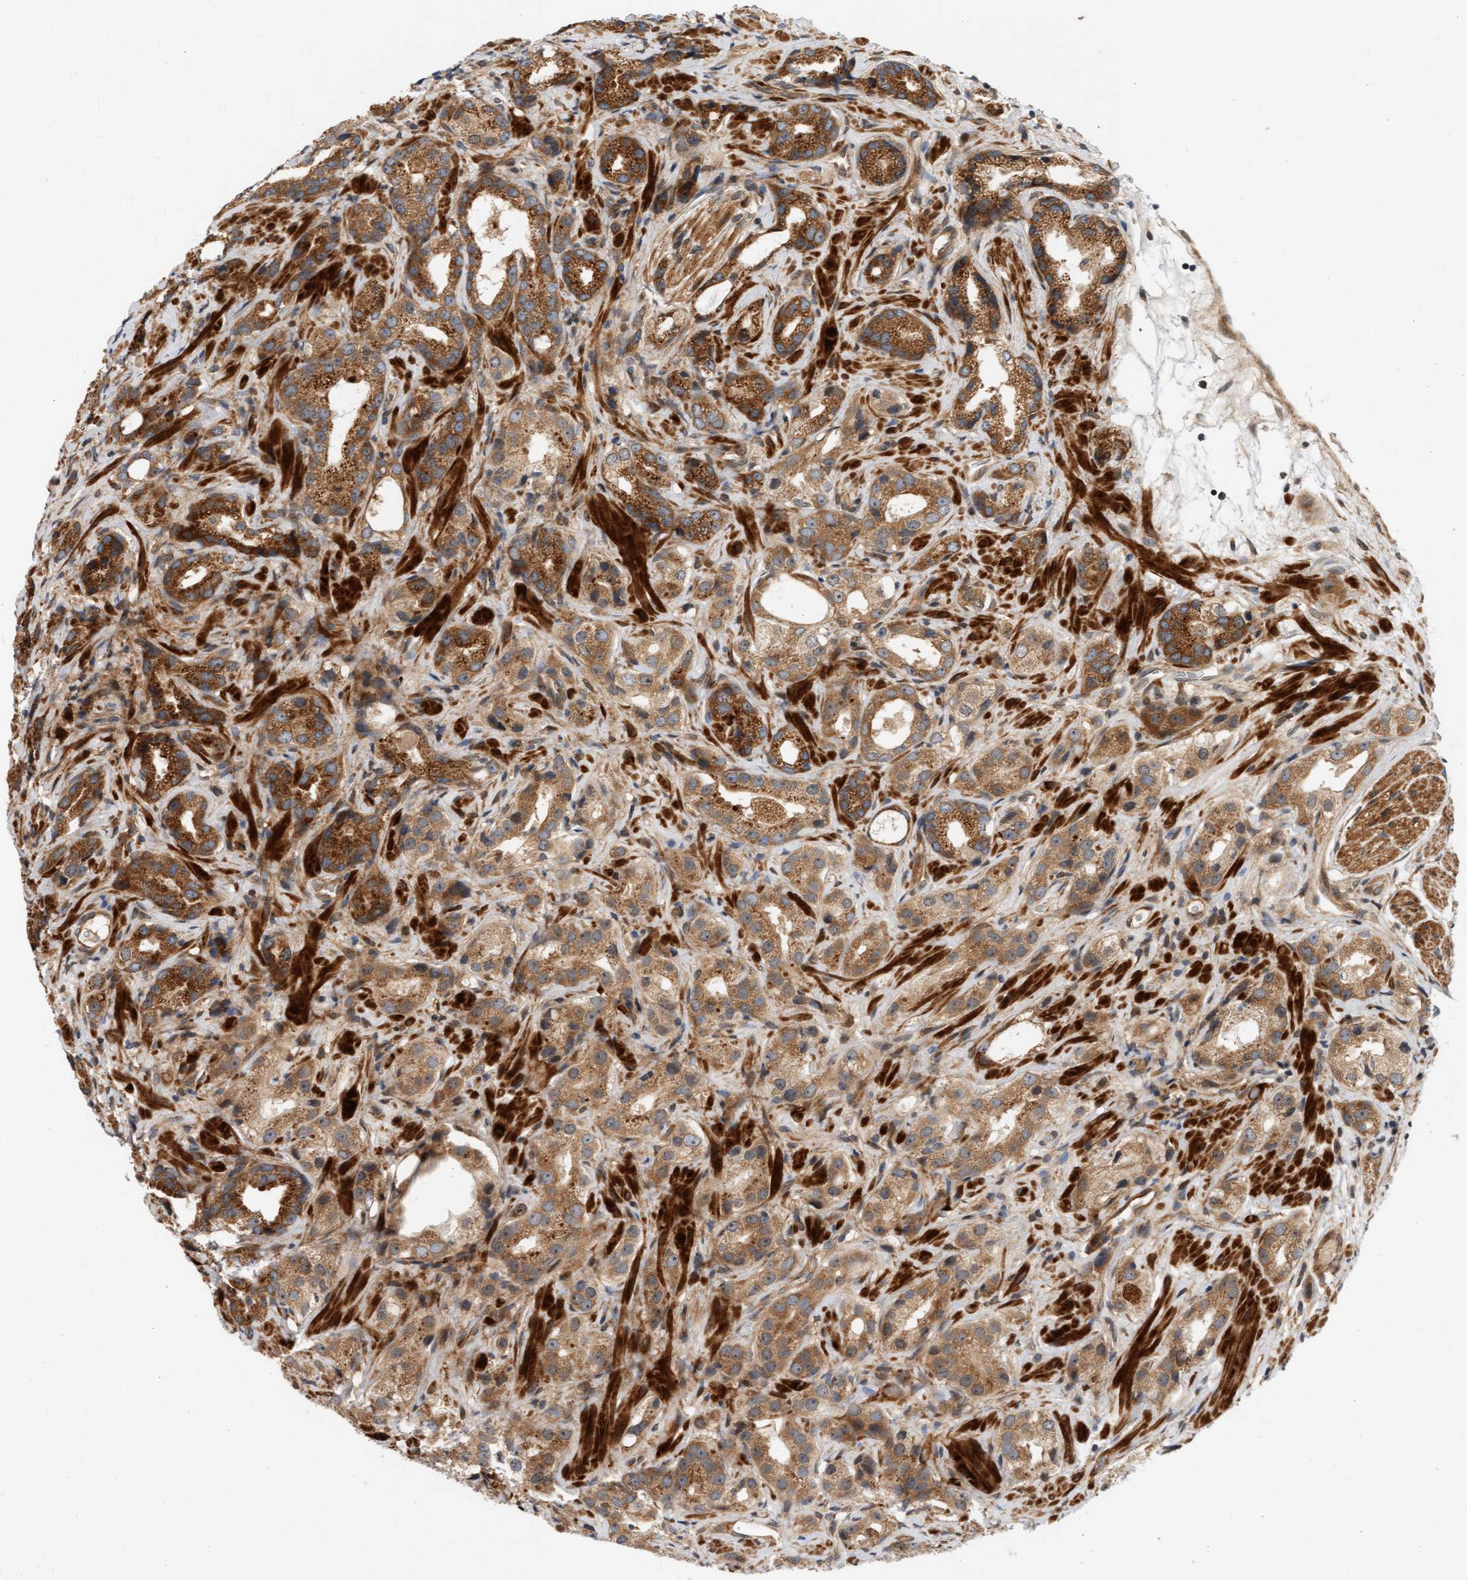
{"staining": {"intensity": "strong", "quantity": ">75%", "location": "cytoplasmic/membranous"}, "tissue": "prostate cancer", "cell_type": "Tumor cells", "image_type": "cancer", "snomed": [{"axis": "morphology", "description": "Adenocarcinoma, High grade"}, {"axis": "topography", "description": "Prostate"}], "caption": "Immunohistochemistry of human adenocarcinoma (high-grade) (prostate) demonstrates high levels of strong cytoplasmic/membranous expression in approximately >75% of tumor cells.", "gene": "BAHCC1", "patient": {"sex": "male", "age": 63}}